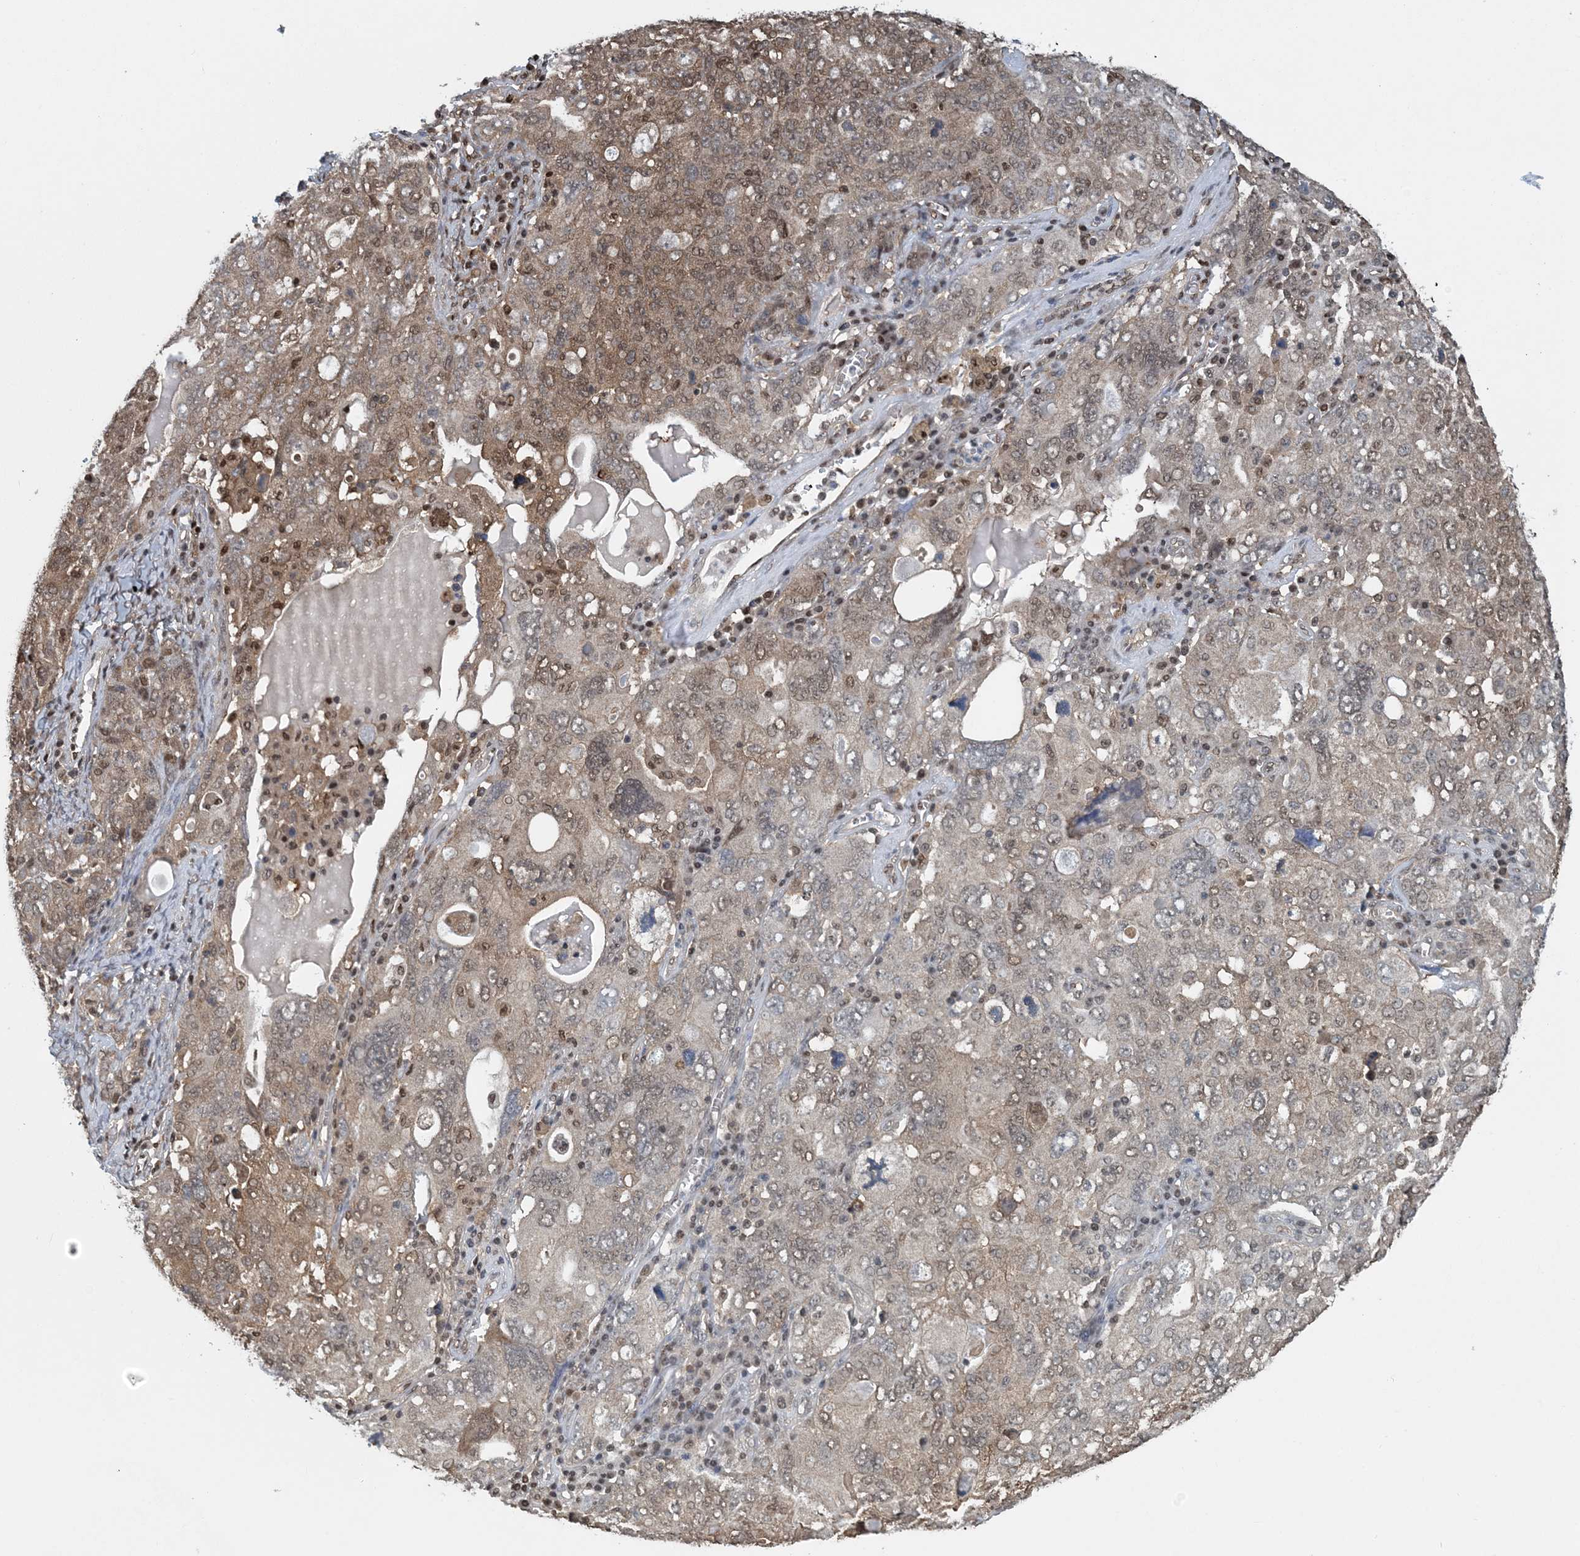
{"staining": {"intensity": "moderate", "quantity": "<25%", "location": "cytoplasmic/membranous,nuclear"}, "tissue": "ovarian cancer", "cell_type": "Tumor cells", "image_type": "cancer", "snomed": [{"axis": "morphology", "description": "Carcinoma, endometroid"}, {"axis": "topography", "description": "Ovary"}], "caption": "Protein expression analysis of human ovarian cancer (endometroid carcinoma) reveals moderate cytoplasmic/membranous and nuclear expression in about <25% of tumor cells.", "gene": "HIKESHI", "patient": {"sex": "female", "age": 62}}